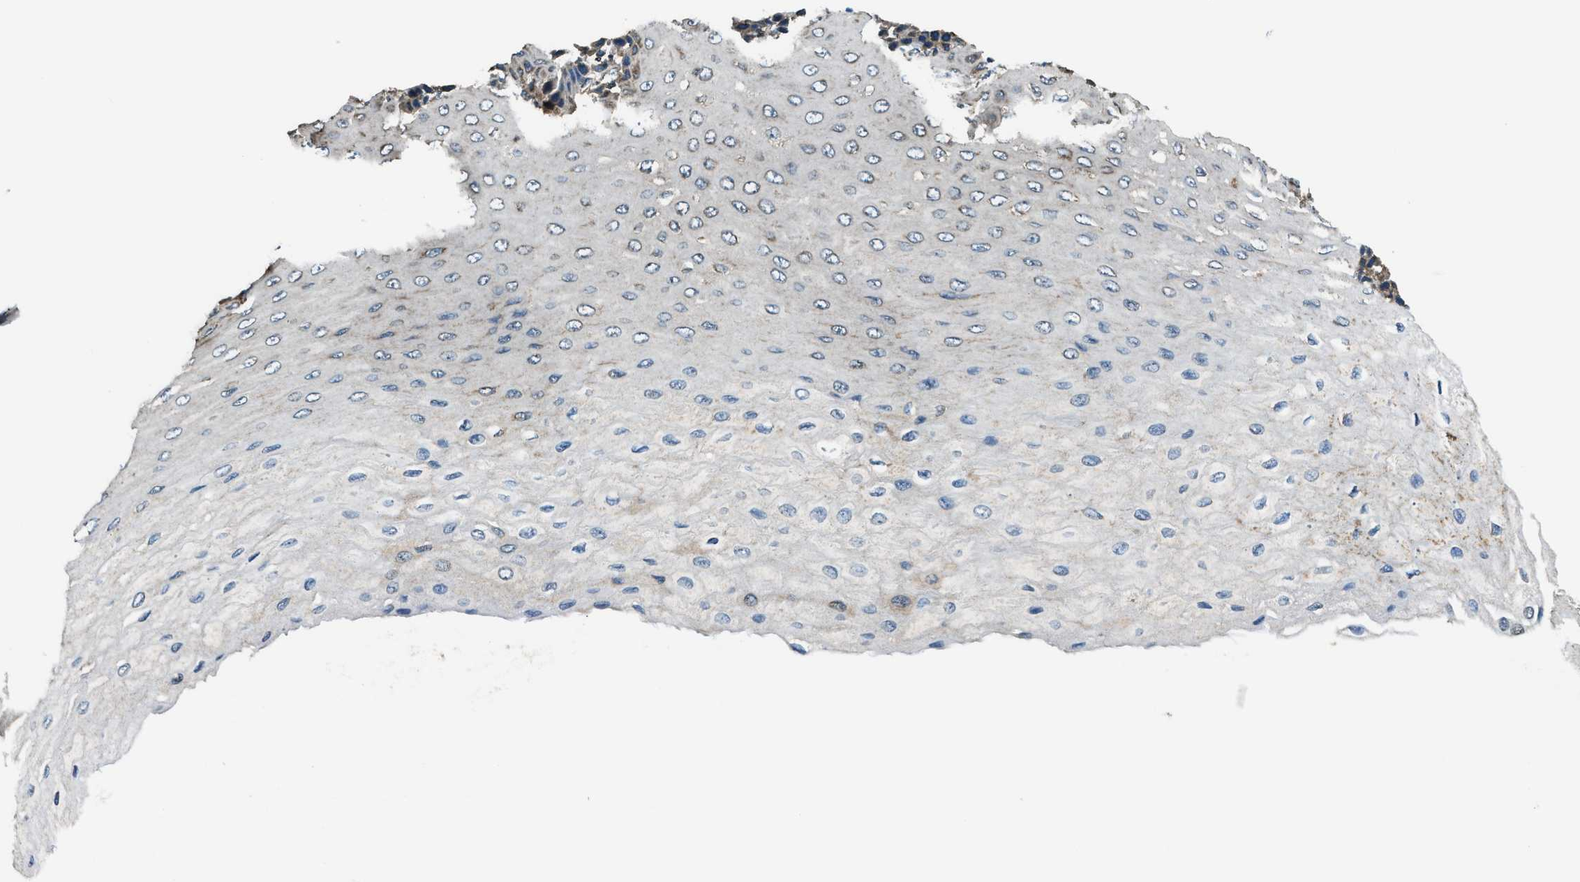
{"staining": {"intensity": "strong", "quantity": "25%-75%", "location": "cytoplasmic/membranous"}, "tissue": "esophagus", "cell_type": "Squamous epithelial cells", "image_type": "normal", "snomed": [{"axis": "morphology", "description": "Normal tissue, NOS"}, {"axis": "topography", "description": "Esophagus"}], "caption": "Immunohistochemistry (IHC) histopathology image of normal esophagus: human esophagus stained using immunohistochemistry (IHC) demonstrates high levels of strong protein expression localized specifically in the cytoplasmic/membranous of squamous epithelial cells, appearing as a cytoplasmic/membranous brown color.", "gene": "ARFGAP2", "patient": {"sex": "female", "age": 72}}